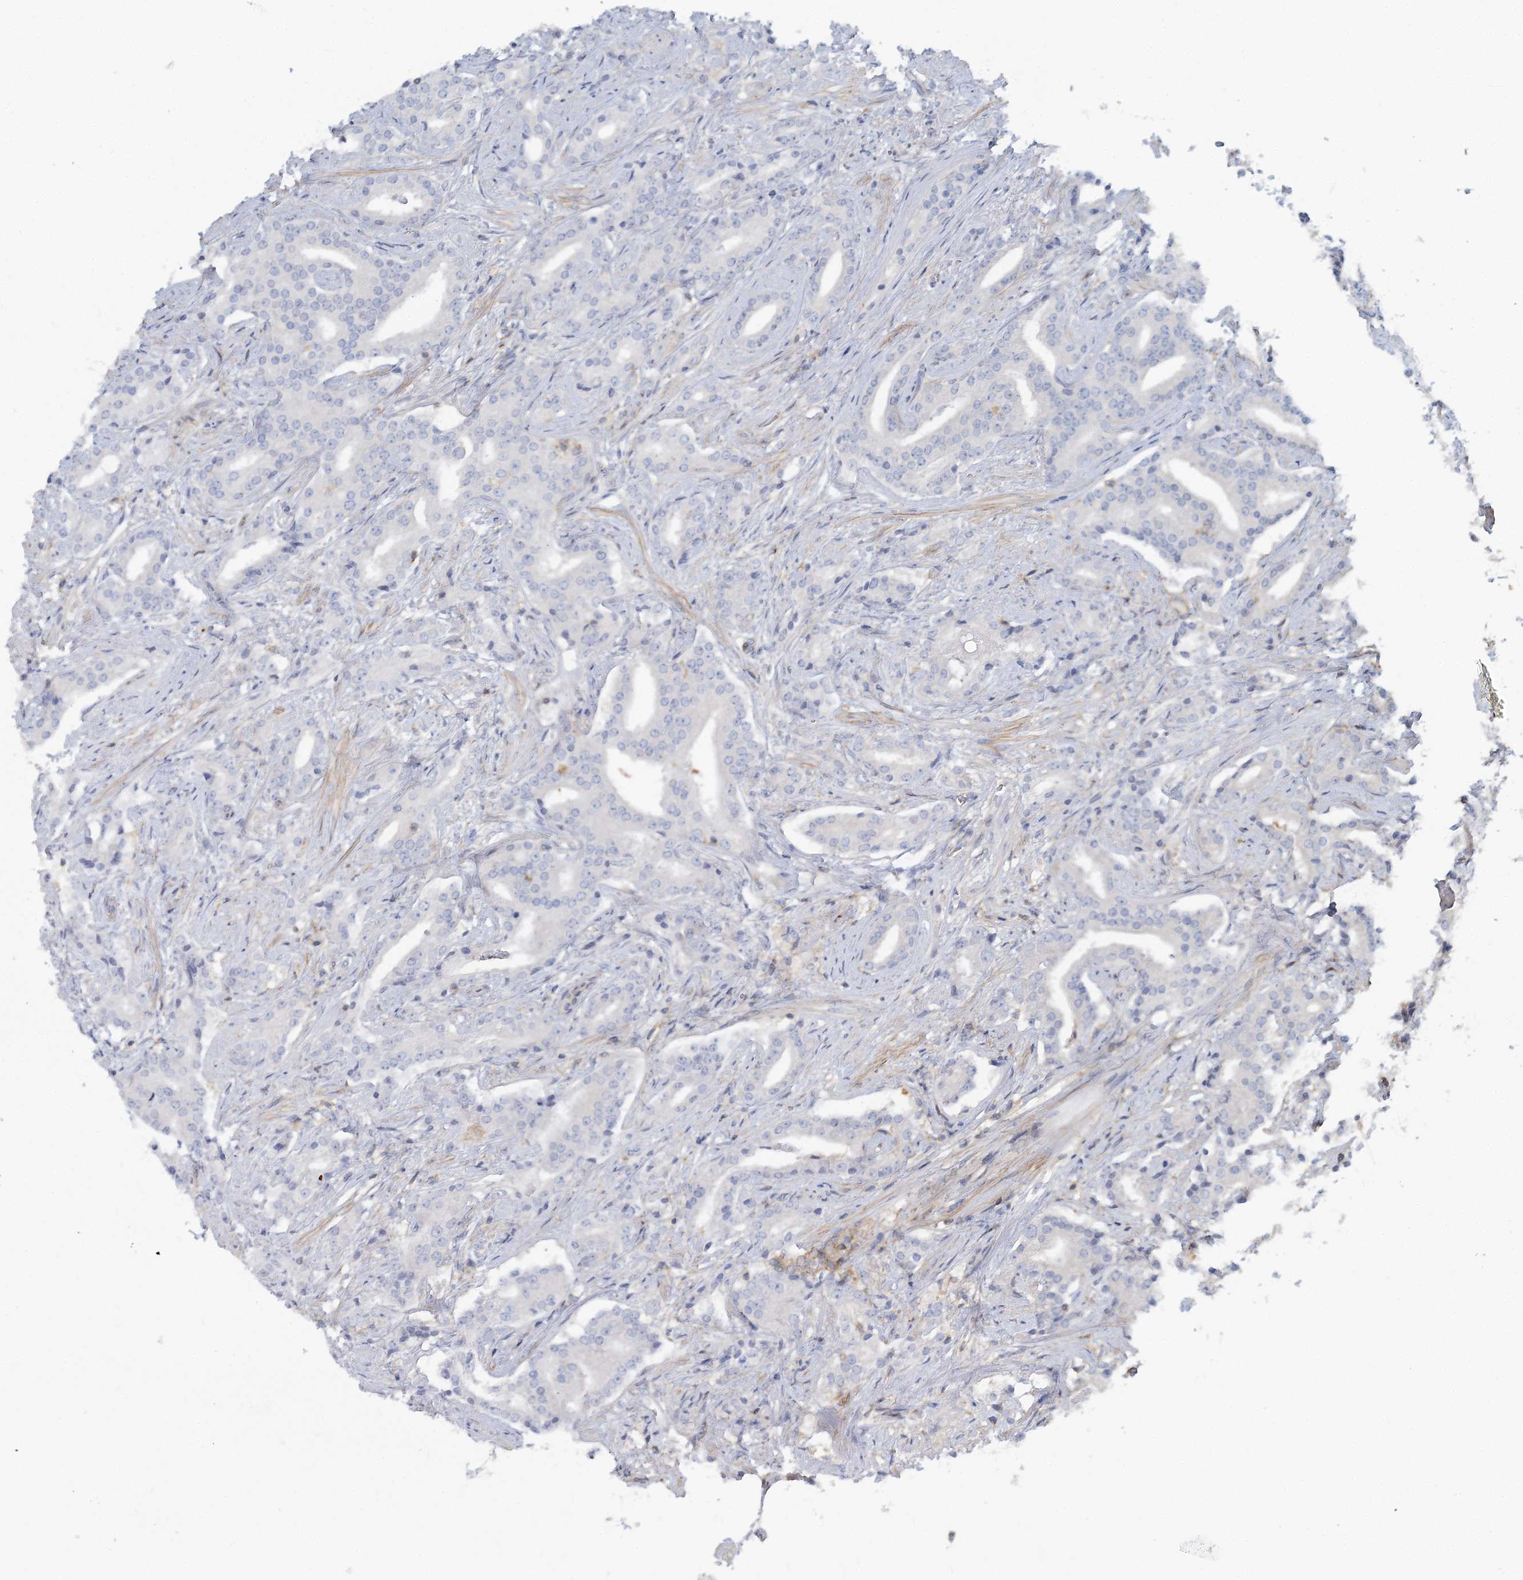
{"staining": {"intensity": "negative", "quantity": "none", "location": "none"}, "tissue": "prostate cancer", "cell_type": "Tumor cells", "image_type": "cancer", "snomed": [{"axis": "morphology", "description": "Adenocarcinoma, Low grade"}, {"axis": "topography", "description": "Prostate"}], "caption": "Immunohistochemistry of prostate adenocarcinoma (low-grade) demonstrates no expression in tumor cells.", "gene": "CUEDC2", "patient": {"sex": "male", "age": 67}}